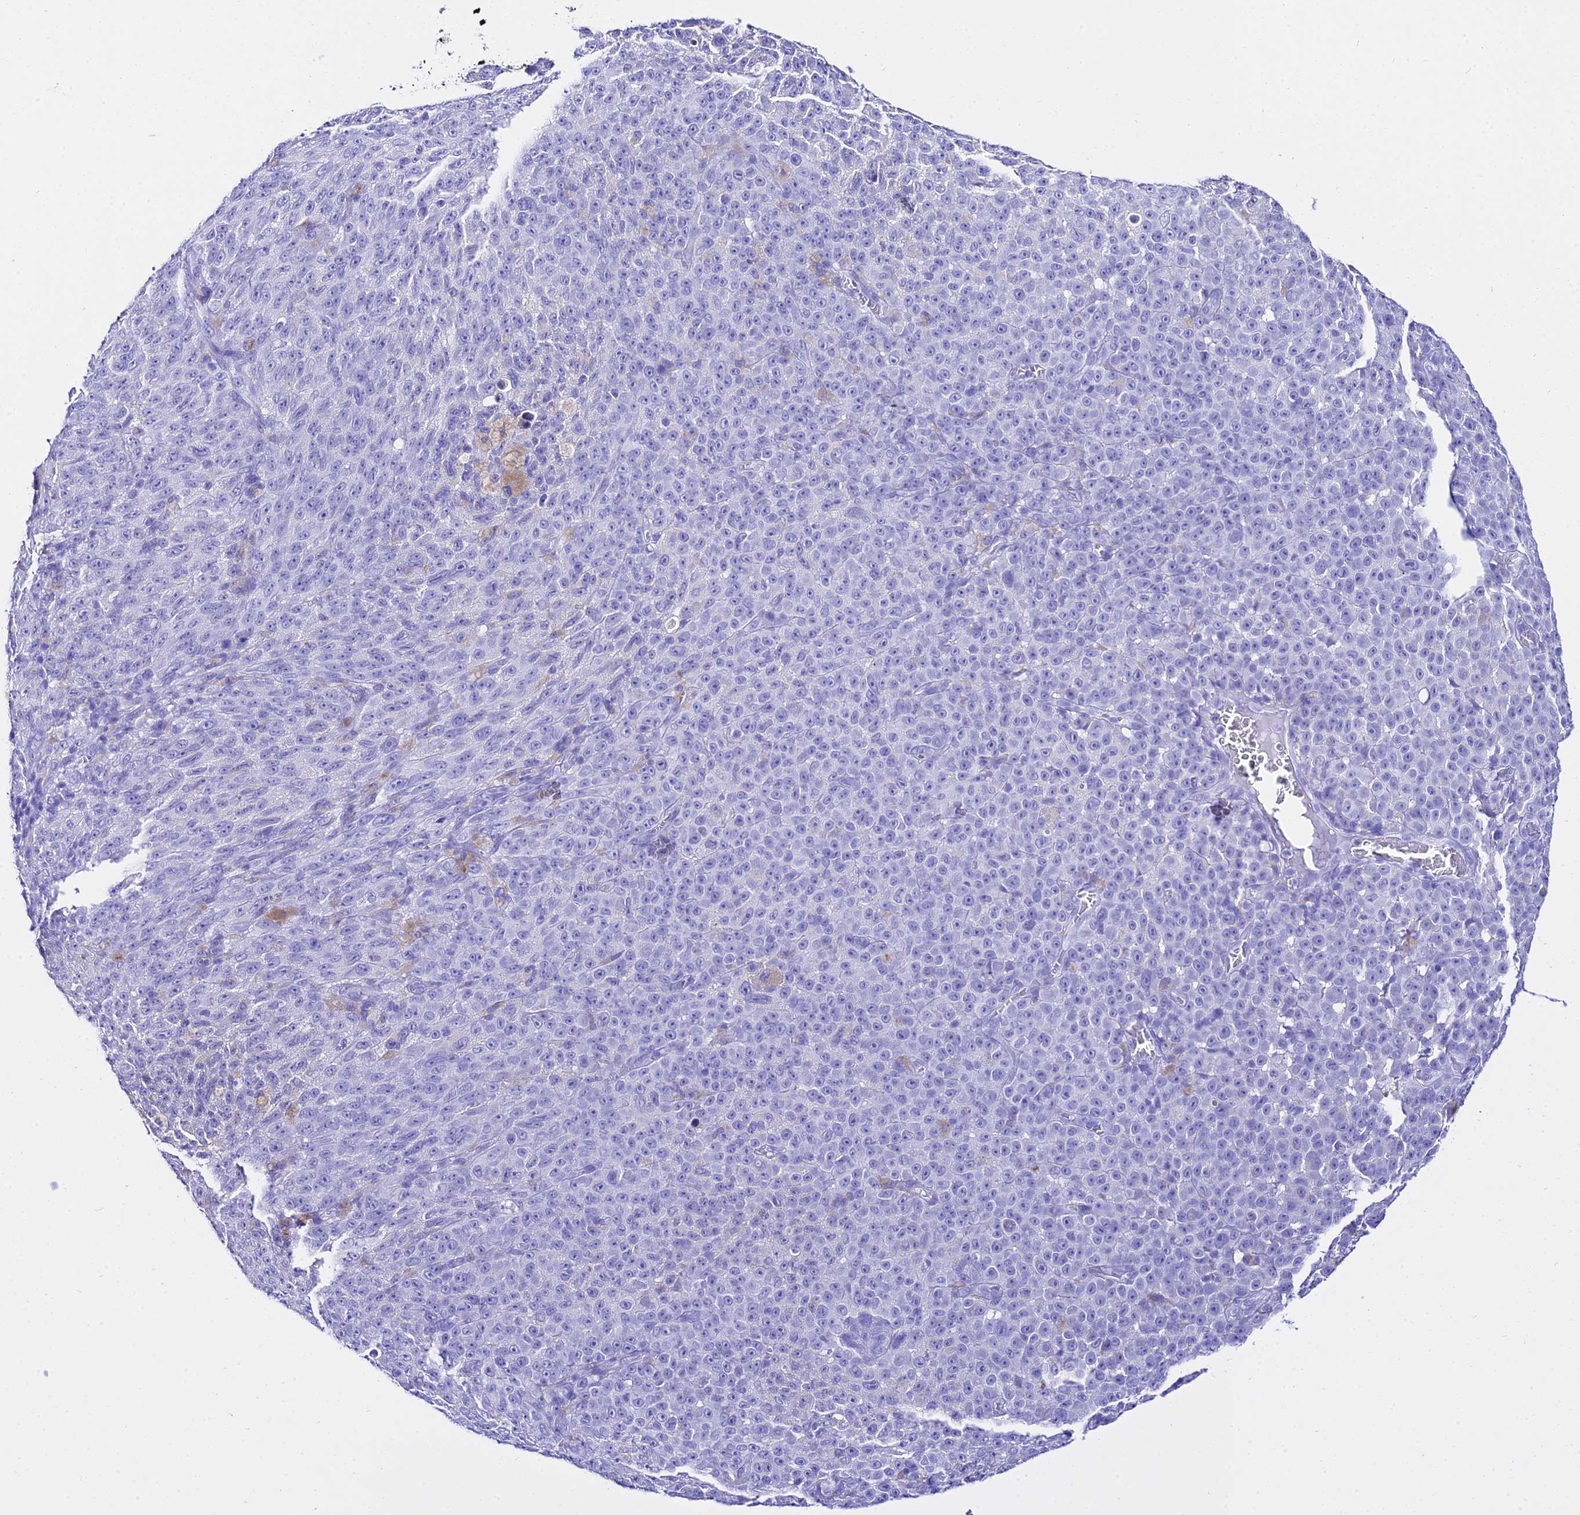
{"staining": {"intensity": "negative", "quantity": "none", "location": "none"}, "tissue": "melanoma", "cell_type": "Tumor cells", "image_type": "cancer", "snomed": [{"axis": "morphology", "description": "Malignant melanoma, NOS"}, {"axis": "topography", "description": "Skin"}], "caption": "An immunohistochemistry (IHC) photomicrograph of malignant melanoma is shown. There is no staining in tumor cells of malignant melanoma. (DAB IHC, high magnification).", "gene": "TRMT44", "patient": {"sex": "female", "age": 82}}